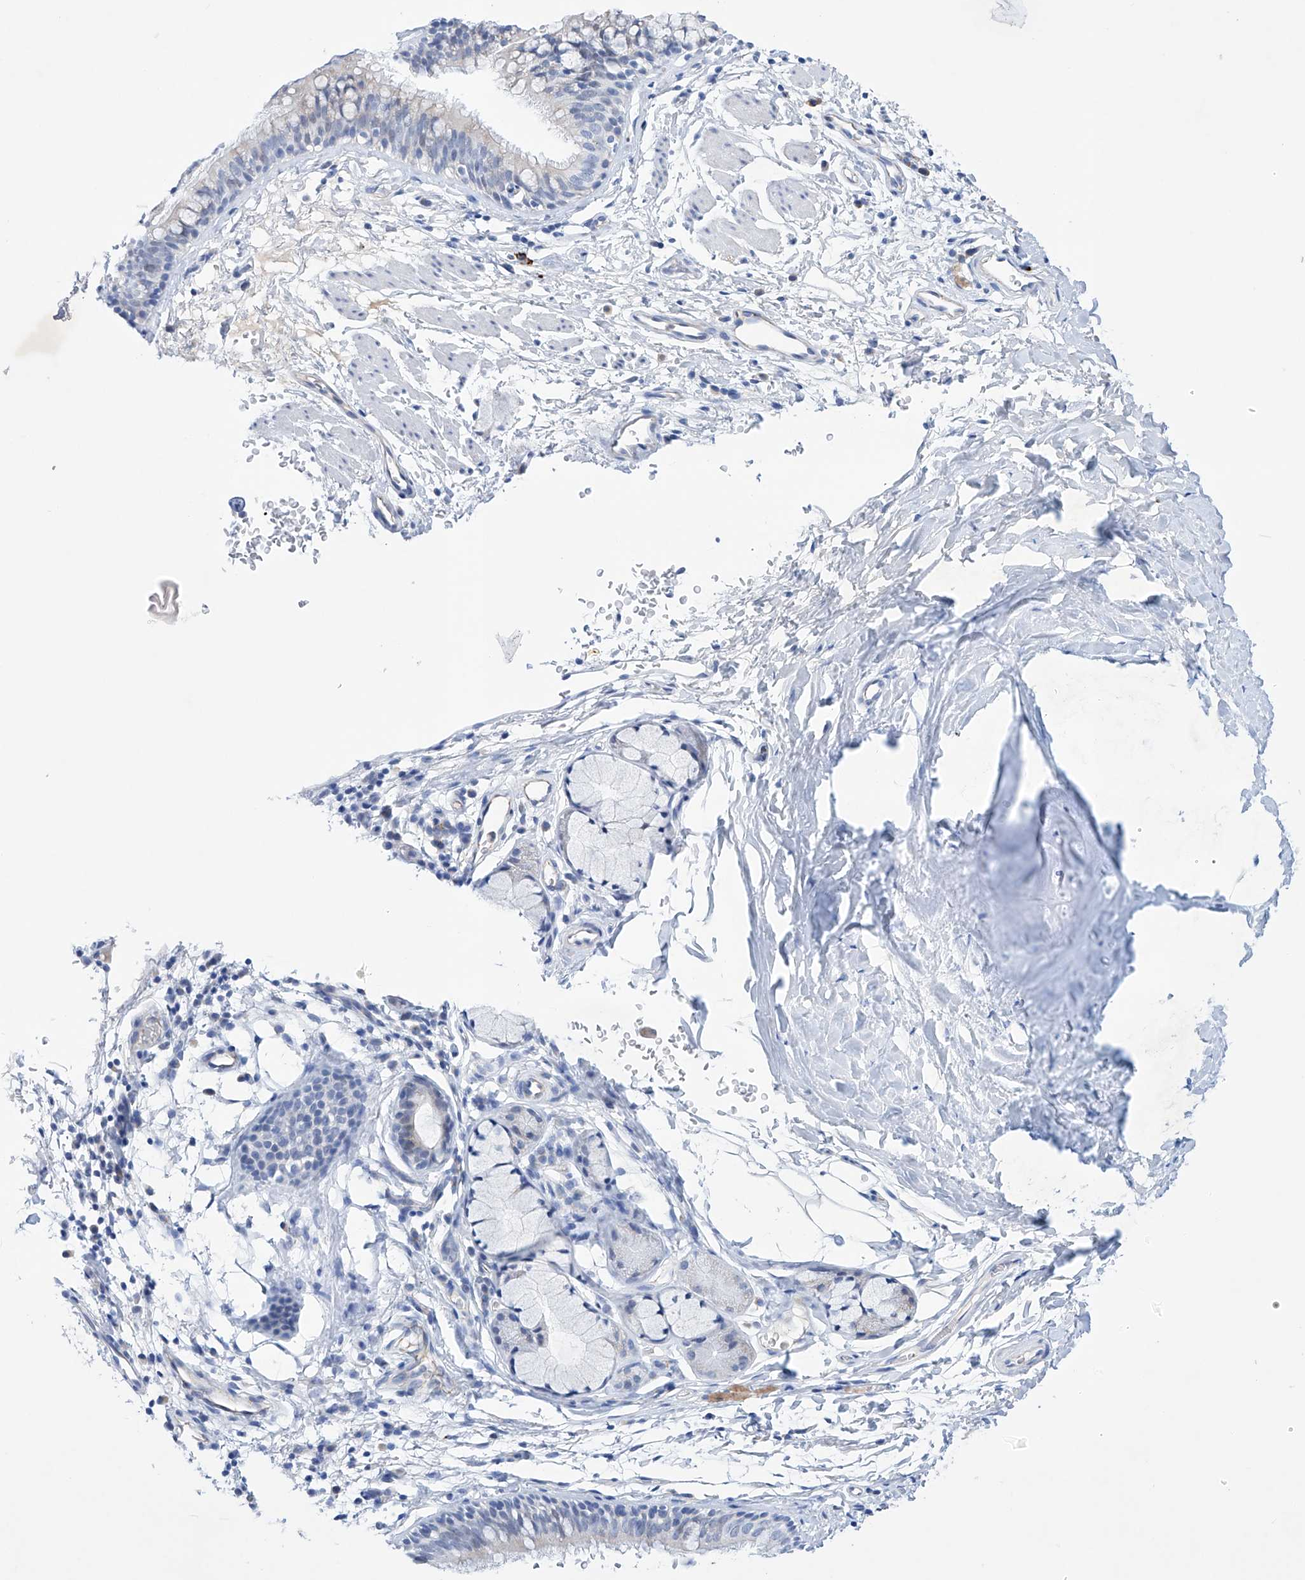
{"staining": {"intensity": "negative", "quantity": "none", "location": "none"}, "tissue": "bronchus", "cell_type": "Respiratory epithelial cells", "image_type": "normal", "snomed": [{"axis": "morphology", "description": "Normal tissue, NOS"}, {"axis": "topography", "description": "Cartilage tissue"}, {"axis": "topography", "description": "Bronchus"}], "caption": "The image exhibits no staining of respiratory epithelial cells in benign bronchus. (DAB (3,3'-diaminobenzidine) immunohistochemistry with hematoxylin counter stain).", "gene": "ETV7", "patient": {"sex": "female", "age": 36}}